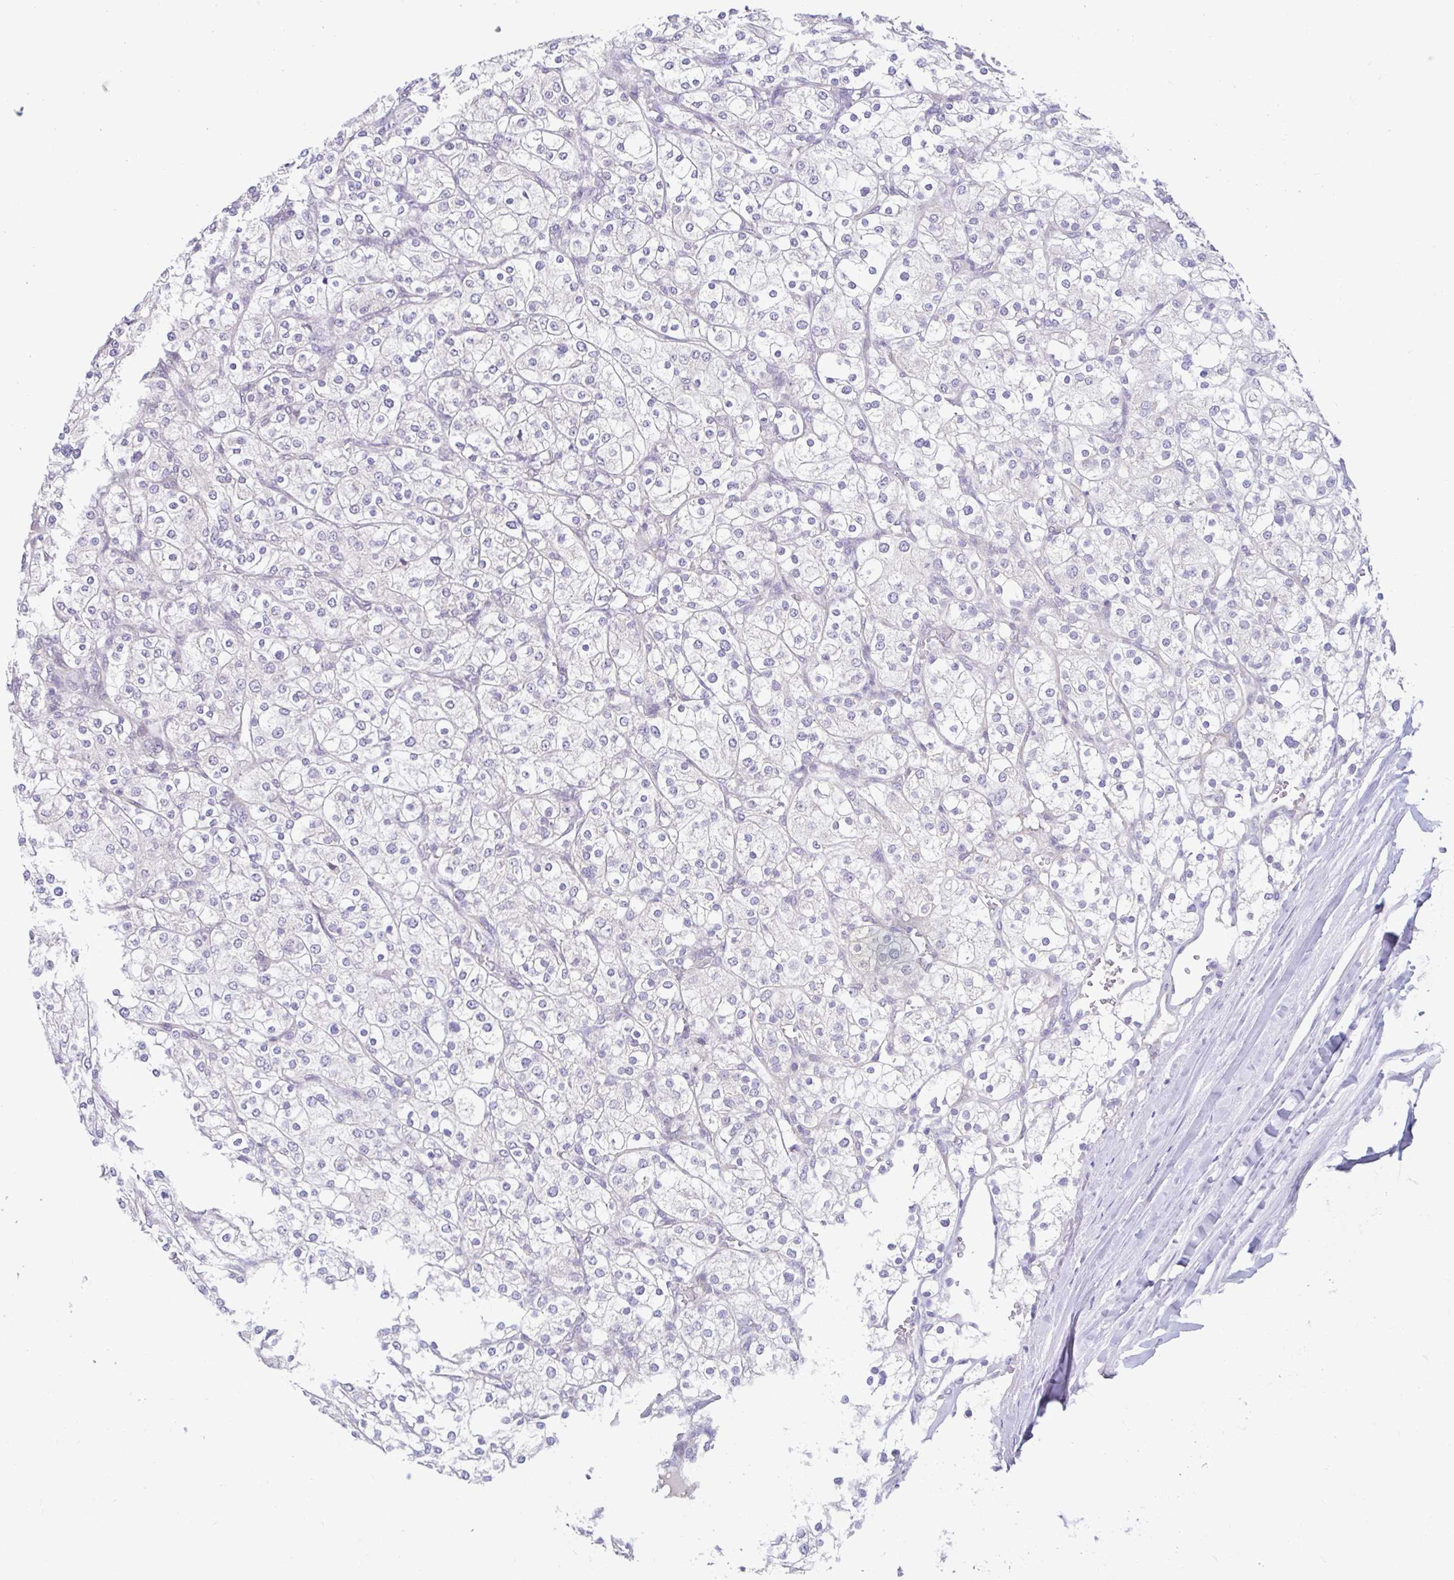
{"staining": {"intensity": "negative", "quantity": "none", "location": "none"}, "tissue": "renal cancer", "cell_type": "Tumor cells", "image_type": "cancer", "snomed": [{"axis": "morphology", "description": "Adenocarcinoma, NOS"}, {"axis": "topography", "description": "Kidney"}], "caption": "High magnification brightfield microscopy of adenocarcinoma (renal) stained with DAB (brown) and counterstained with hematoxylin (blue): tumor cells show no significant expression. (DAB (3,3'-diaminobenzidine) IHC visualized using brightfield microscopy, high magnification).", "gene": "NT5C1B", "patient": {"sex": "male", "age": 80}}